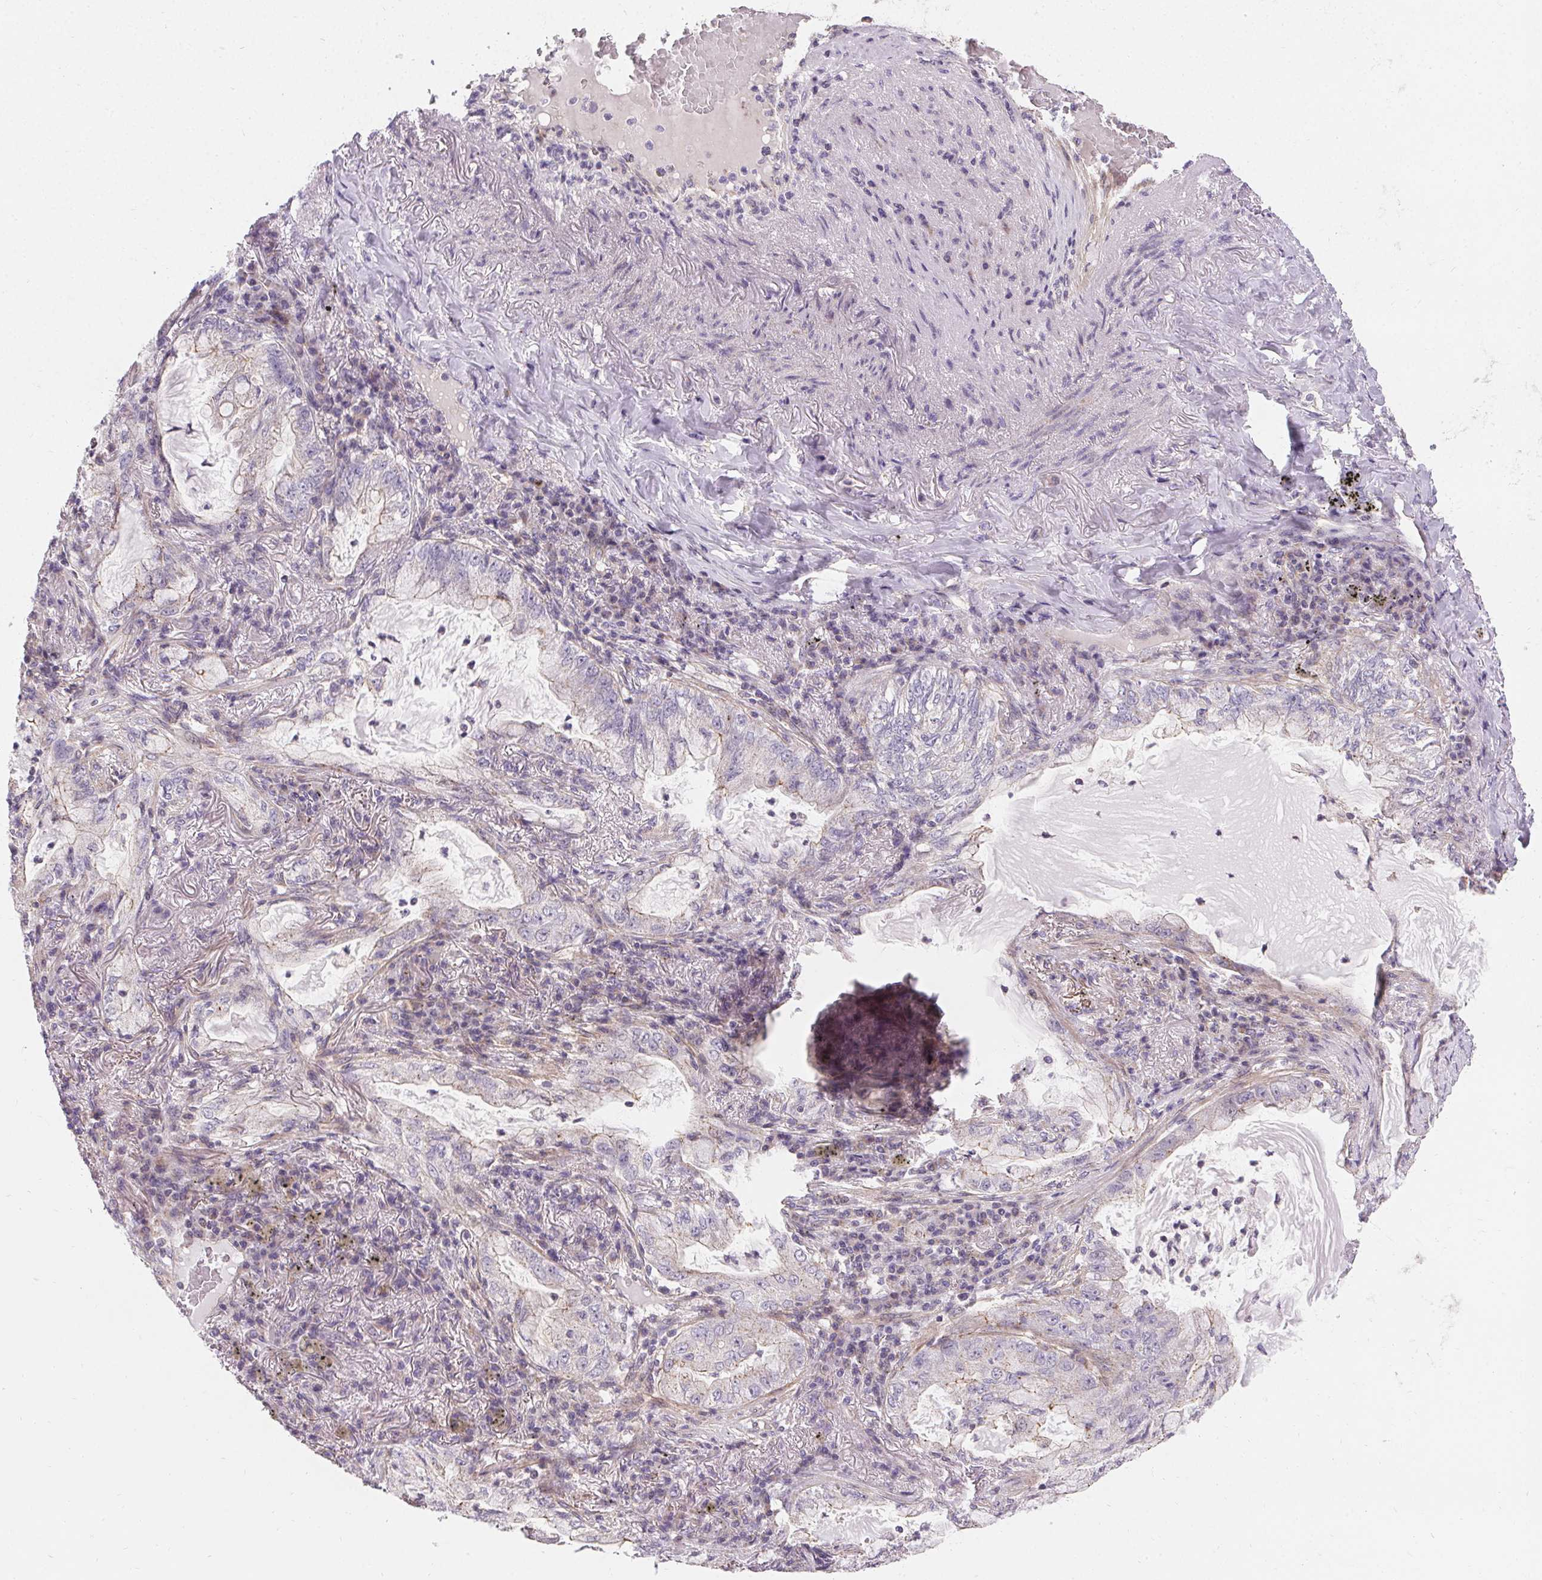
{"staining": {"intensity": "negative", "quantity": "none", "location": "none"}, "tissue": "lung cancer", "cell_type": "Tumor cells", "image_type": "cancer", "snomed": [{"axis": "morphology", "description": "Adenocarcinoma, NOS"}, {"axis": "topography", "description": "Lung"}], "caption": "IHC histopathology image of neoplastic tissue: adenocarcinoma (lung) stained with DAB shows no significant protein expression in tumor cells.", "gene": "APLP1", "patient": {"sex": "female", "age": 73}}